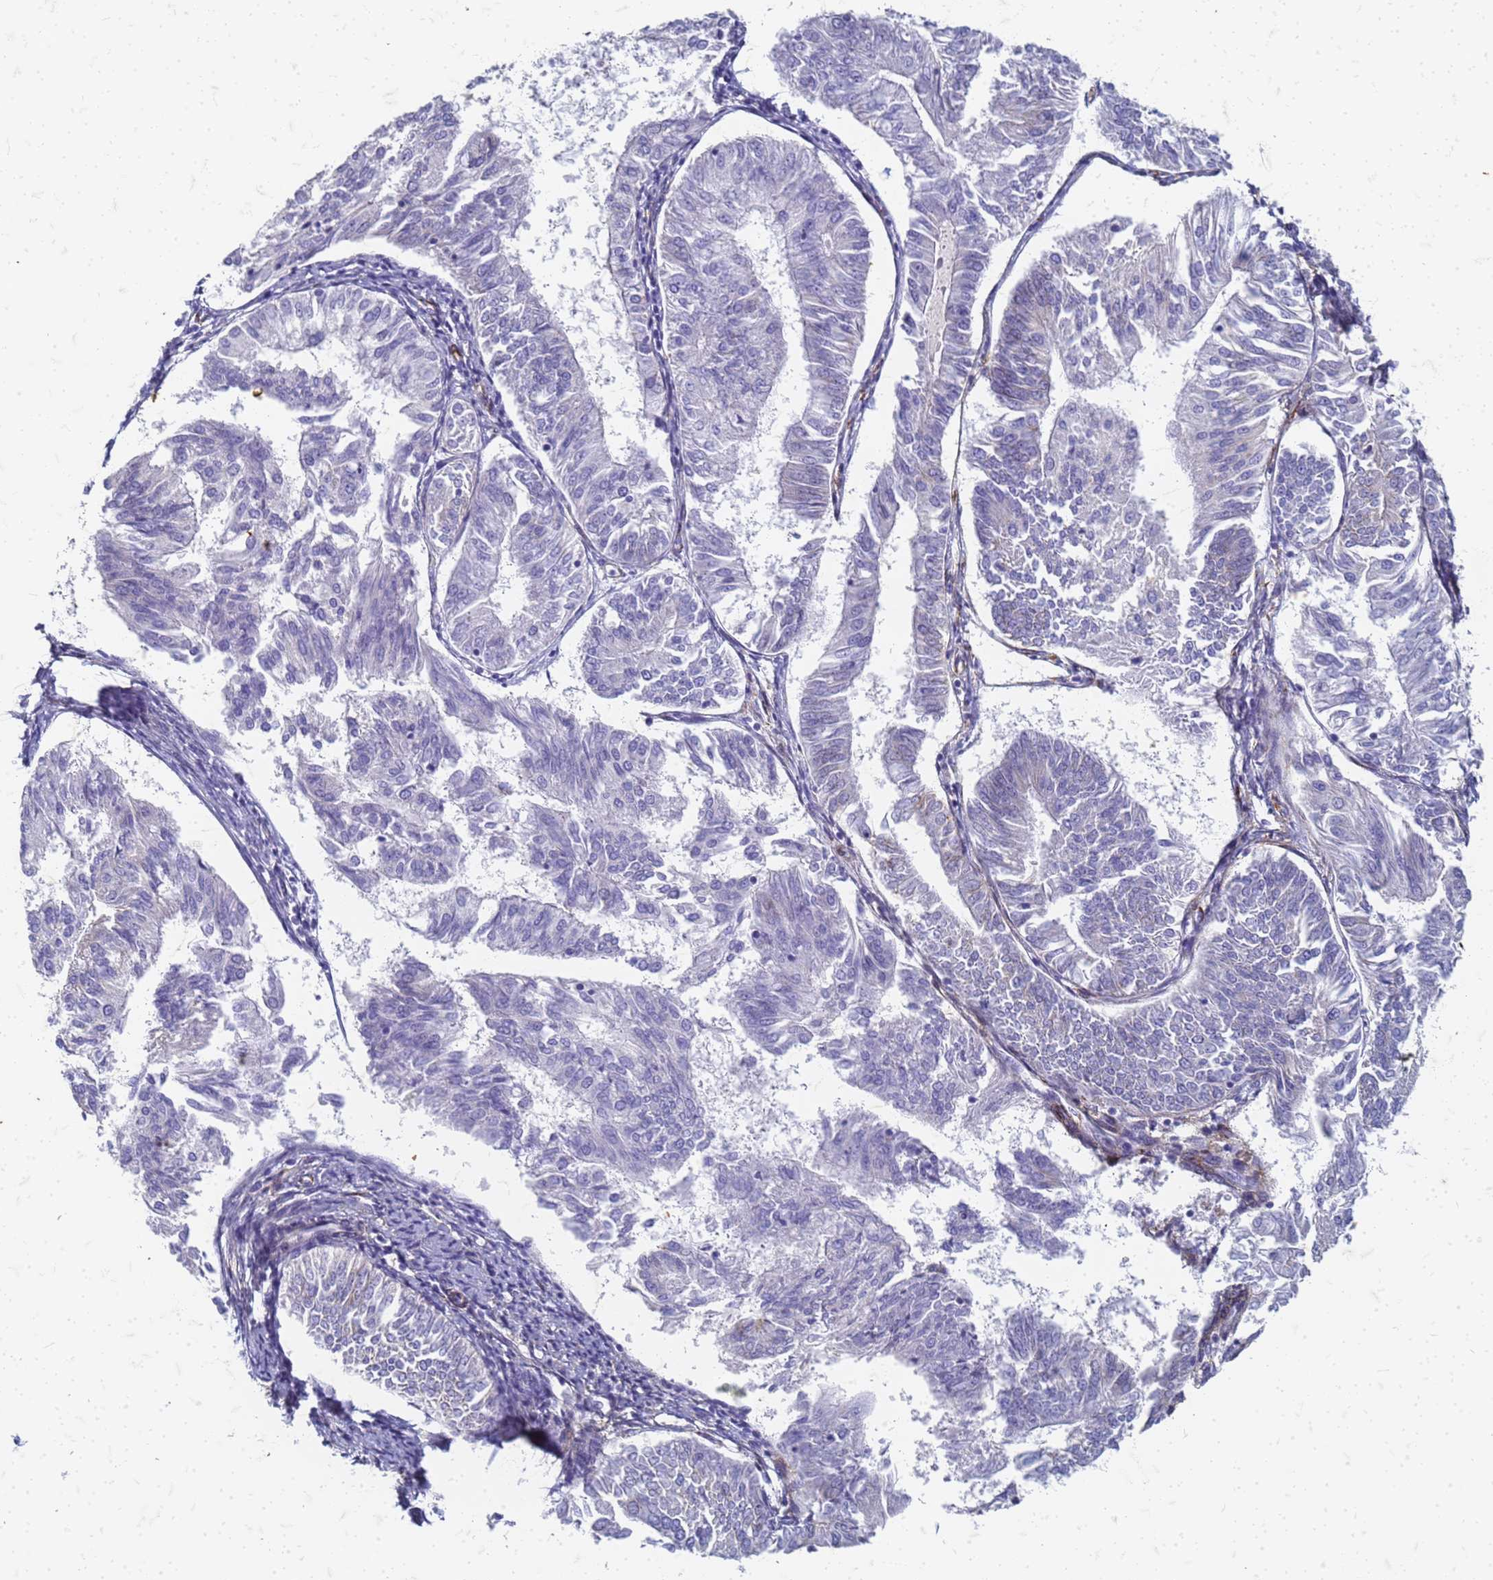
{"staining": {"intensity": "negative", "quantity": "none", "location": "none"}, "tissue": "endometrial cancer", "cell_type": "Tumor cells", "image_type": "cancer", "snomed": [{"axis": "morphology", "description": "Adenocarcinoma, NOS"}, {"axis": "topography", "description": "Endometrium"}], "caption": "The IHC photomicrograph has no significant positivity in tumor cells of adenocarcinoma (endometrial) tissue.", "gene": "TRIM64B", "patient": {"sex": "female", "age": 58}}